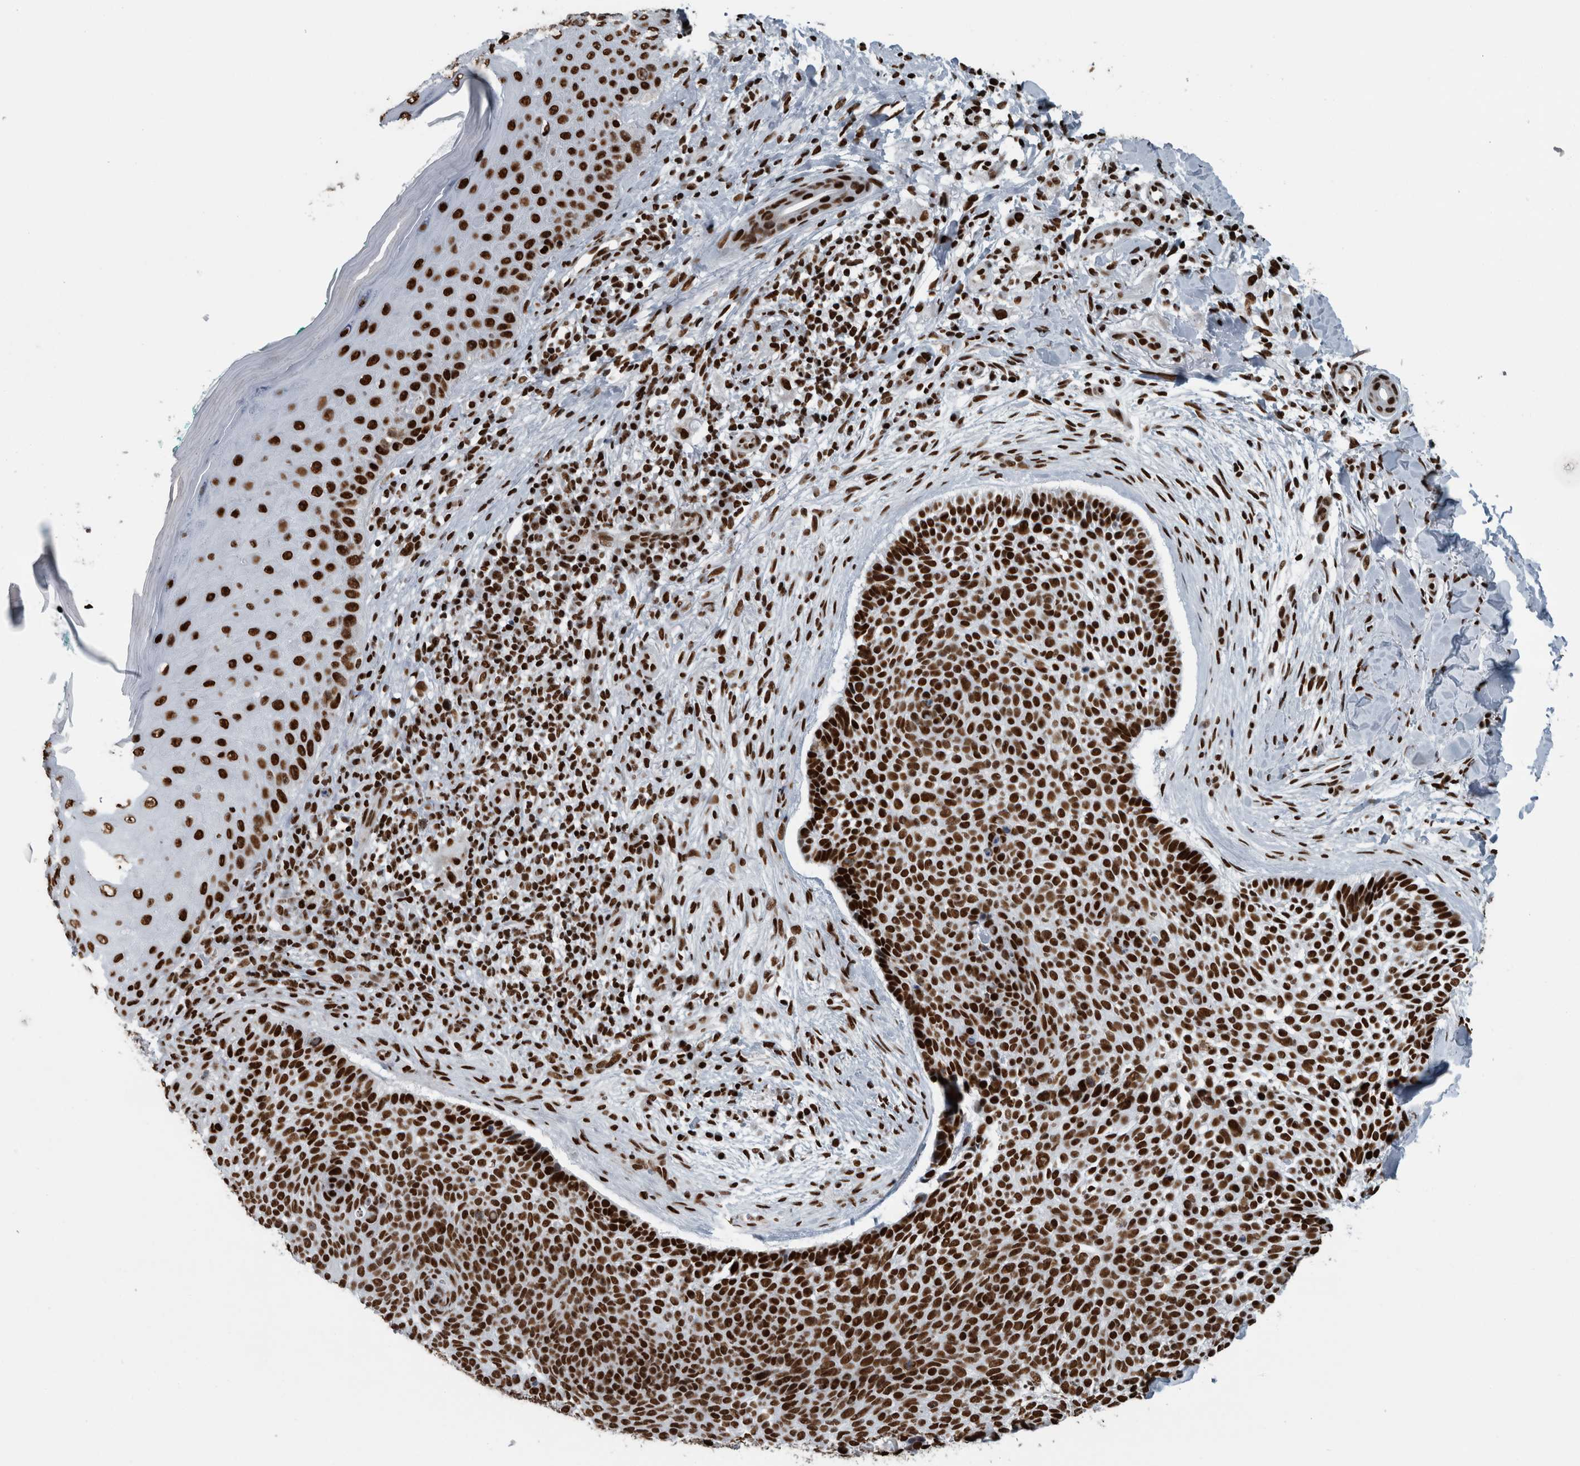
{"staining": {"intensity": "strong", "quantity": ">75%", "location": "nuclear"}, "tissue": "skin cancer", "cell_type": "Tumor cells", "image_type": "cancer", "snomed": [{"axis": "morphology", "description": "Normal tissue, NOS"}, {"axis": "morphology", "description": "Basal cell carcinoma"}, {"axis": "topography", "description": "Skin"}], "caption": "Skin basal cell carcinoma was stained to show a protein in brown. There is high levels of strong nuclear staining in approximately >75% of tumor cells.", "gene": "DNMT3A", "patient": {"sex": "male", "age": 67}}